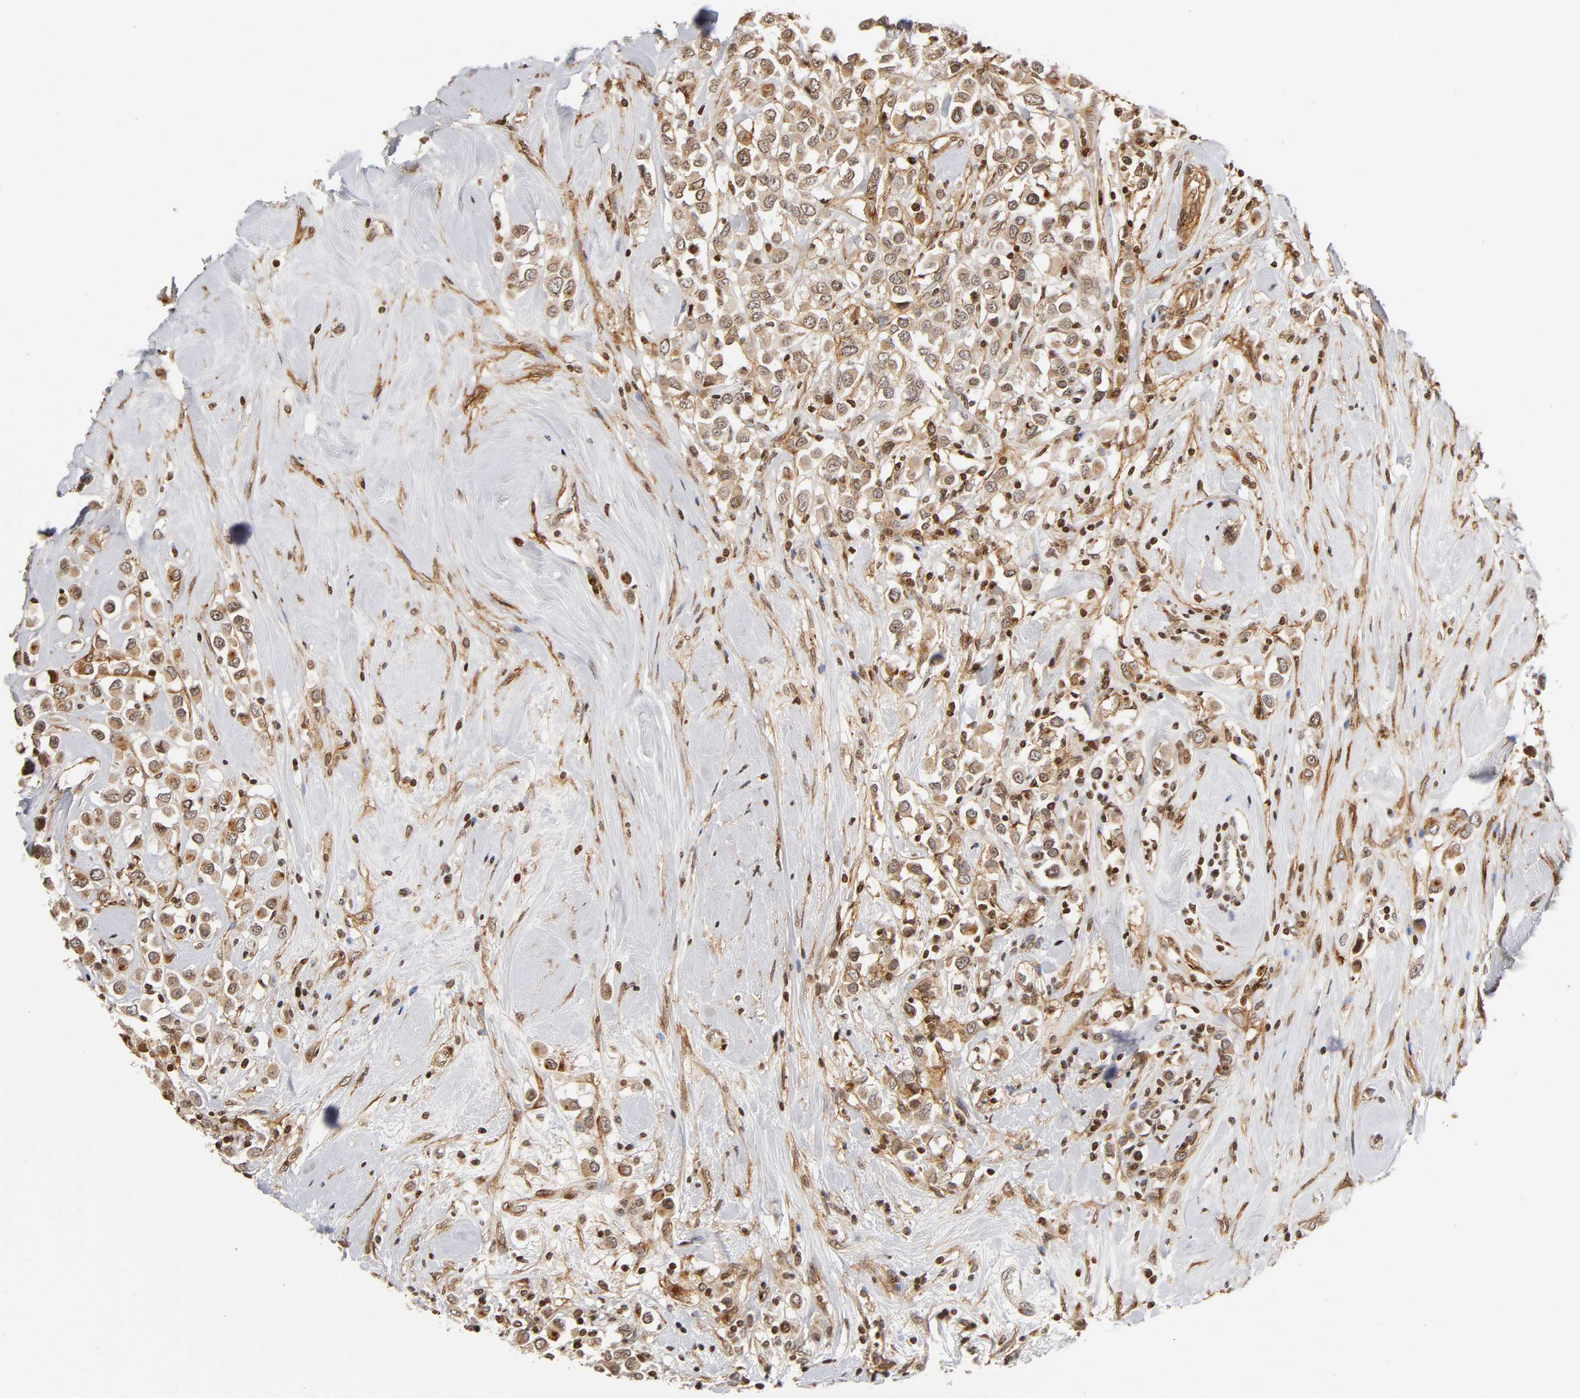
{"staining": {"intensity": "moderate", "quantity": ">75%", "location": "cytoplasmic/membranous"}, "tissue": "breast cancer", "cell_type": "Tumor cells", "image_type": "cancer", "snomed": [{"axis": "morphology", "description": "Duct carcinoma"}, {"axis": "topography", "description": "Breast"}], "caption": "Tumor cells exhibit moderate cytoplasmic/membranous staining in about >75% of cells in intraductal carcinoma (breast).", "gene": "ITGAV", "patient": {"sex": "female", "age": 61}}